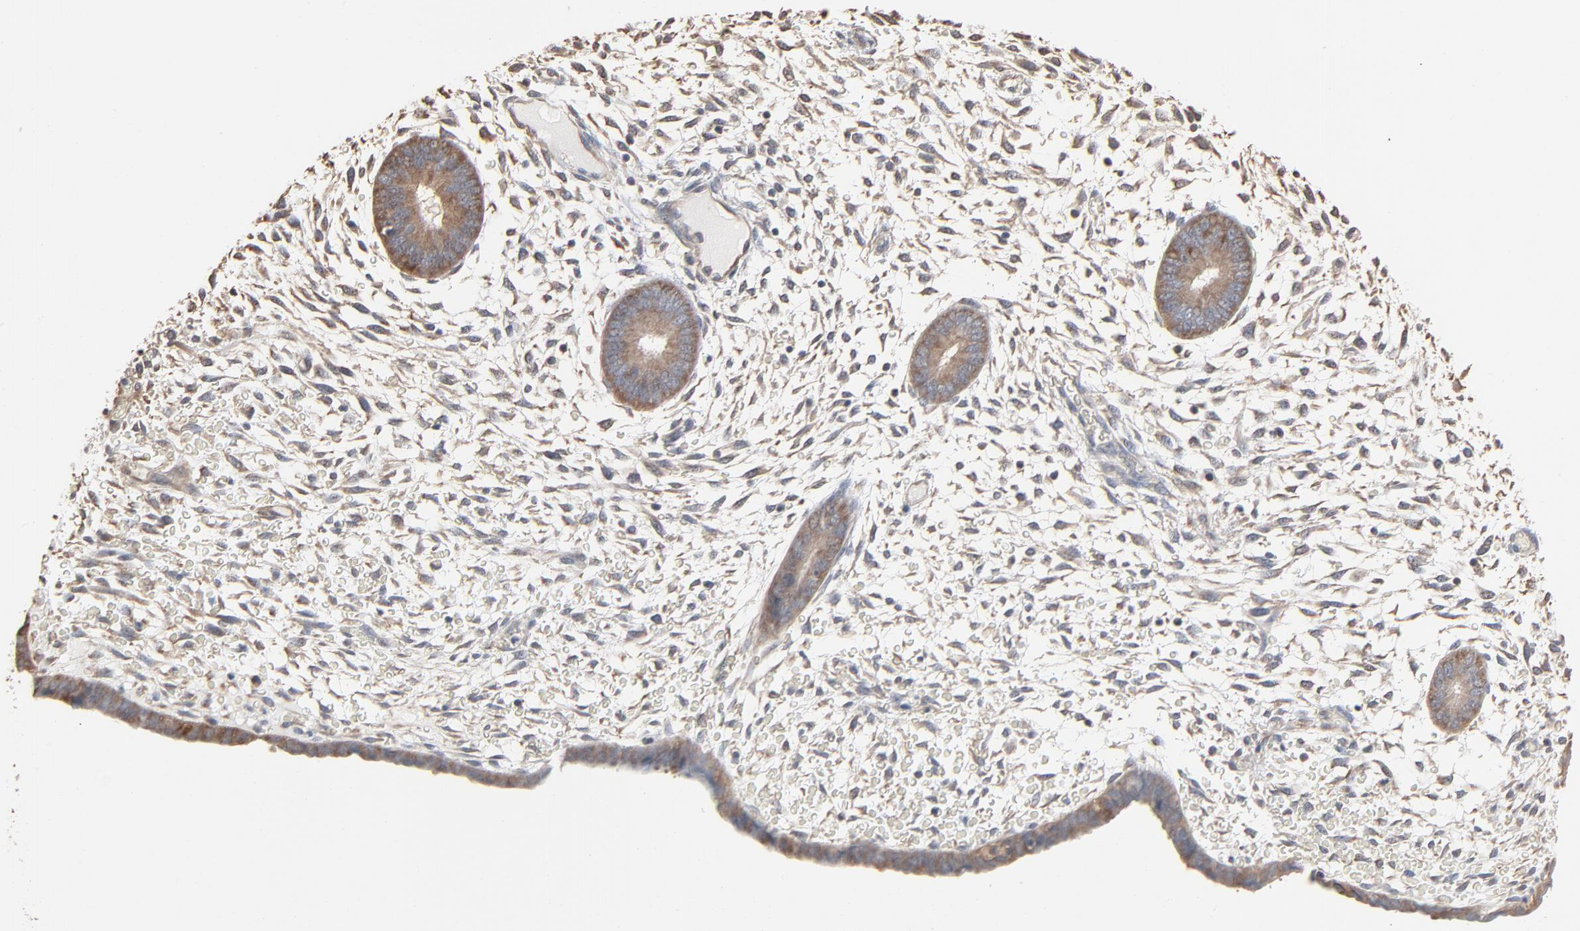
{"staining": {"intensity": "weak", "quantity": "25%-75%", "location": "cytoplasmic/membranous"}, "tissue": "endometrium", "cell_type": "Cells in endometrial stroma", "image_type": "normal", "snomed": [{"axis": "morphology", "description": "Normal tissue, NOS"}, {"axis": "topography", "description": "Endometrium"}], "caption": "A brown stain shows weak cytoplasmic/membranous staining of a protein in cells in endometrial stroma of normal human endometrium. The protein is shown in brown color, while the nuclei are stained blue.", "gene": "CCT5", "patient": {"sex": "female", "age": 42}}